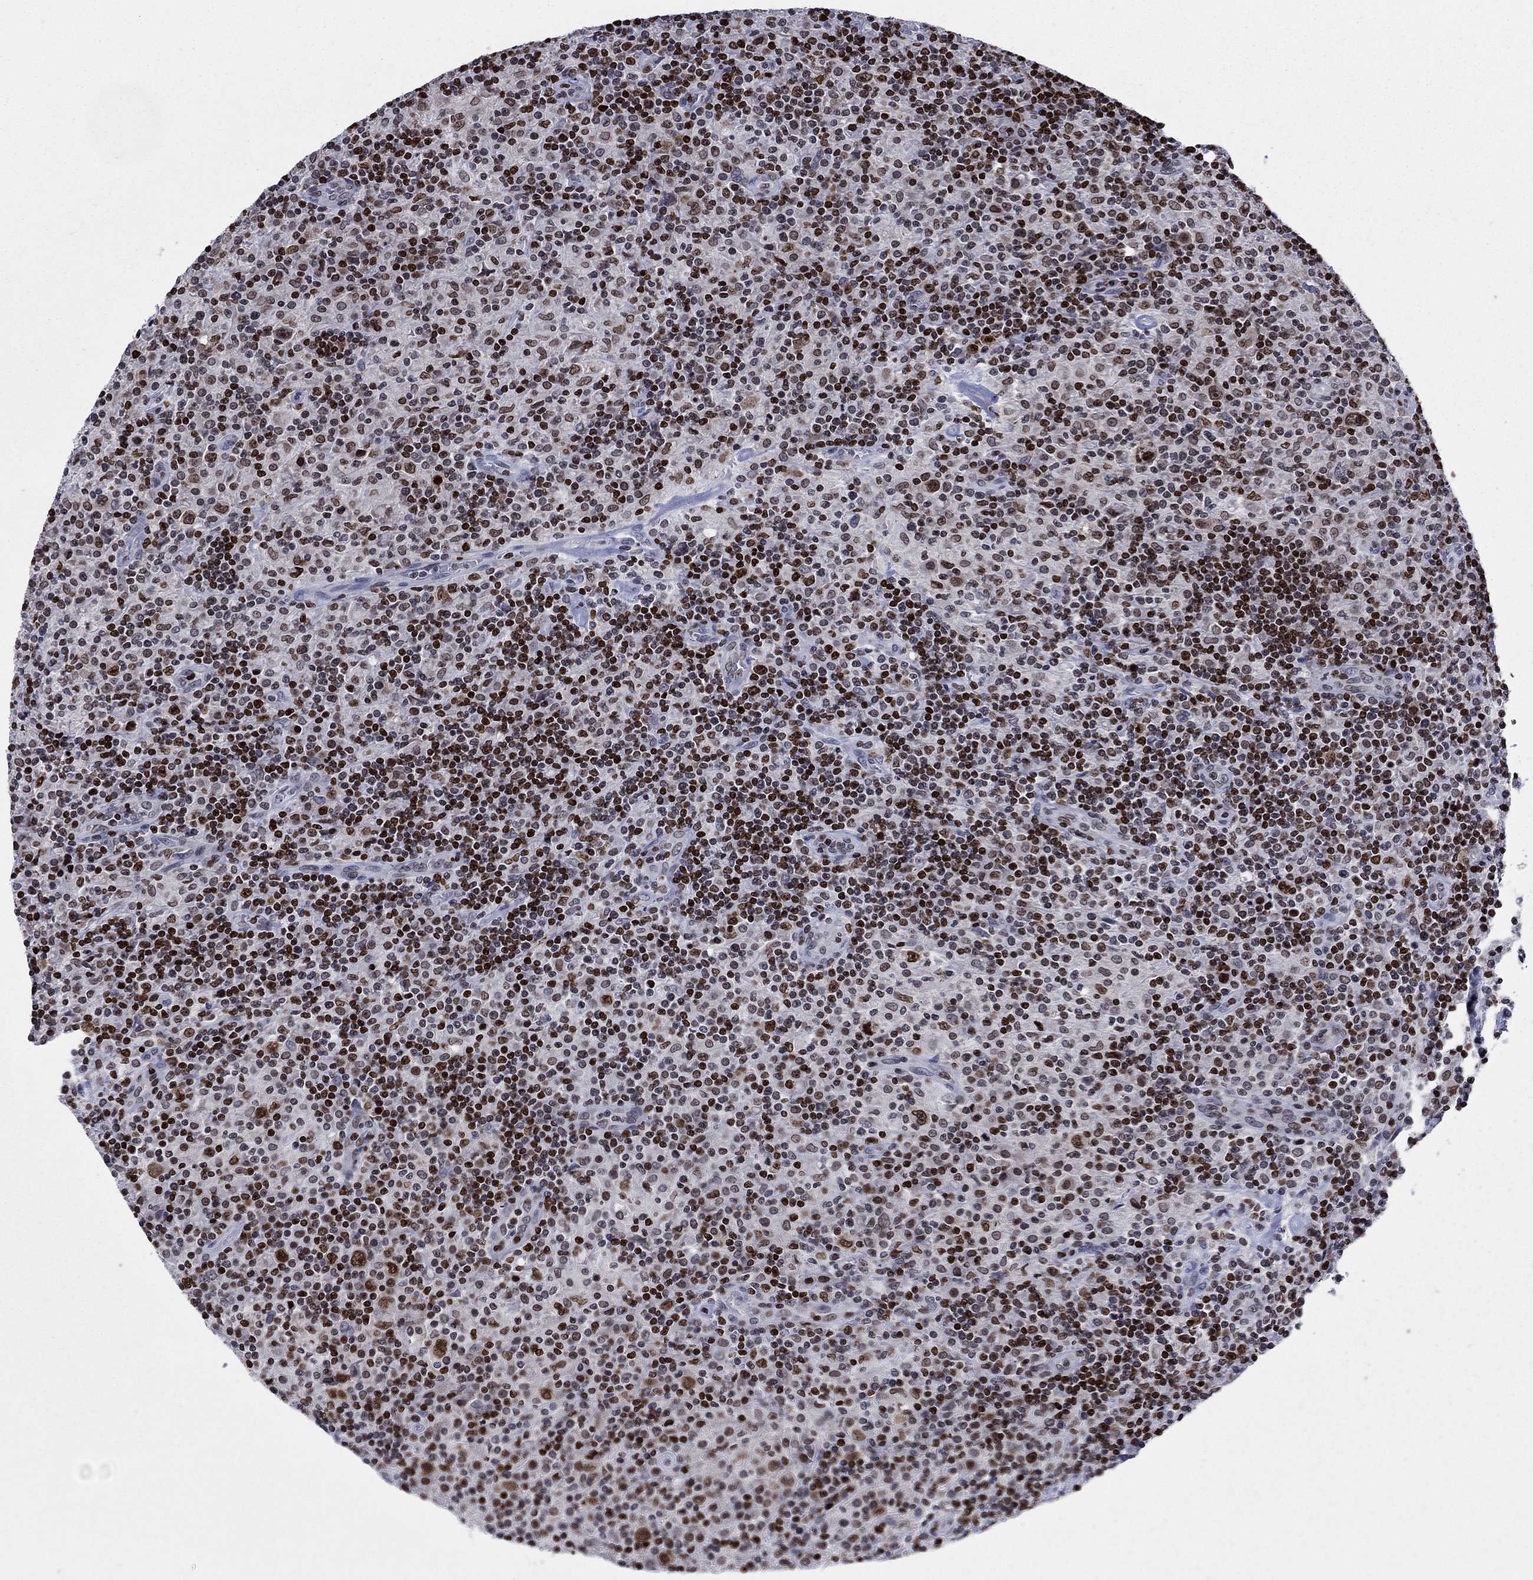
{"staining": {"intensity": "moderate", "quantity": ">75%", "location": "nuclear"}, "tissue": "lymphoma", "cell_type": "Tumor cells", "image_type": "cancer", "snomed": [{"axis": "morphology", "description": "Hodgkin's disease, NOS"}, {"axis": "topography", "description": "Lymph node"}], "caption": "The photomicrograph demonstrates a brown stain indicating the presence of a protein in the nuclear of tumor cells in lymphoma. (IHC, brightfield microscopy, high magnification).", "gene": "HMGA1", "patient": {"sex": "male", "age": 70}}